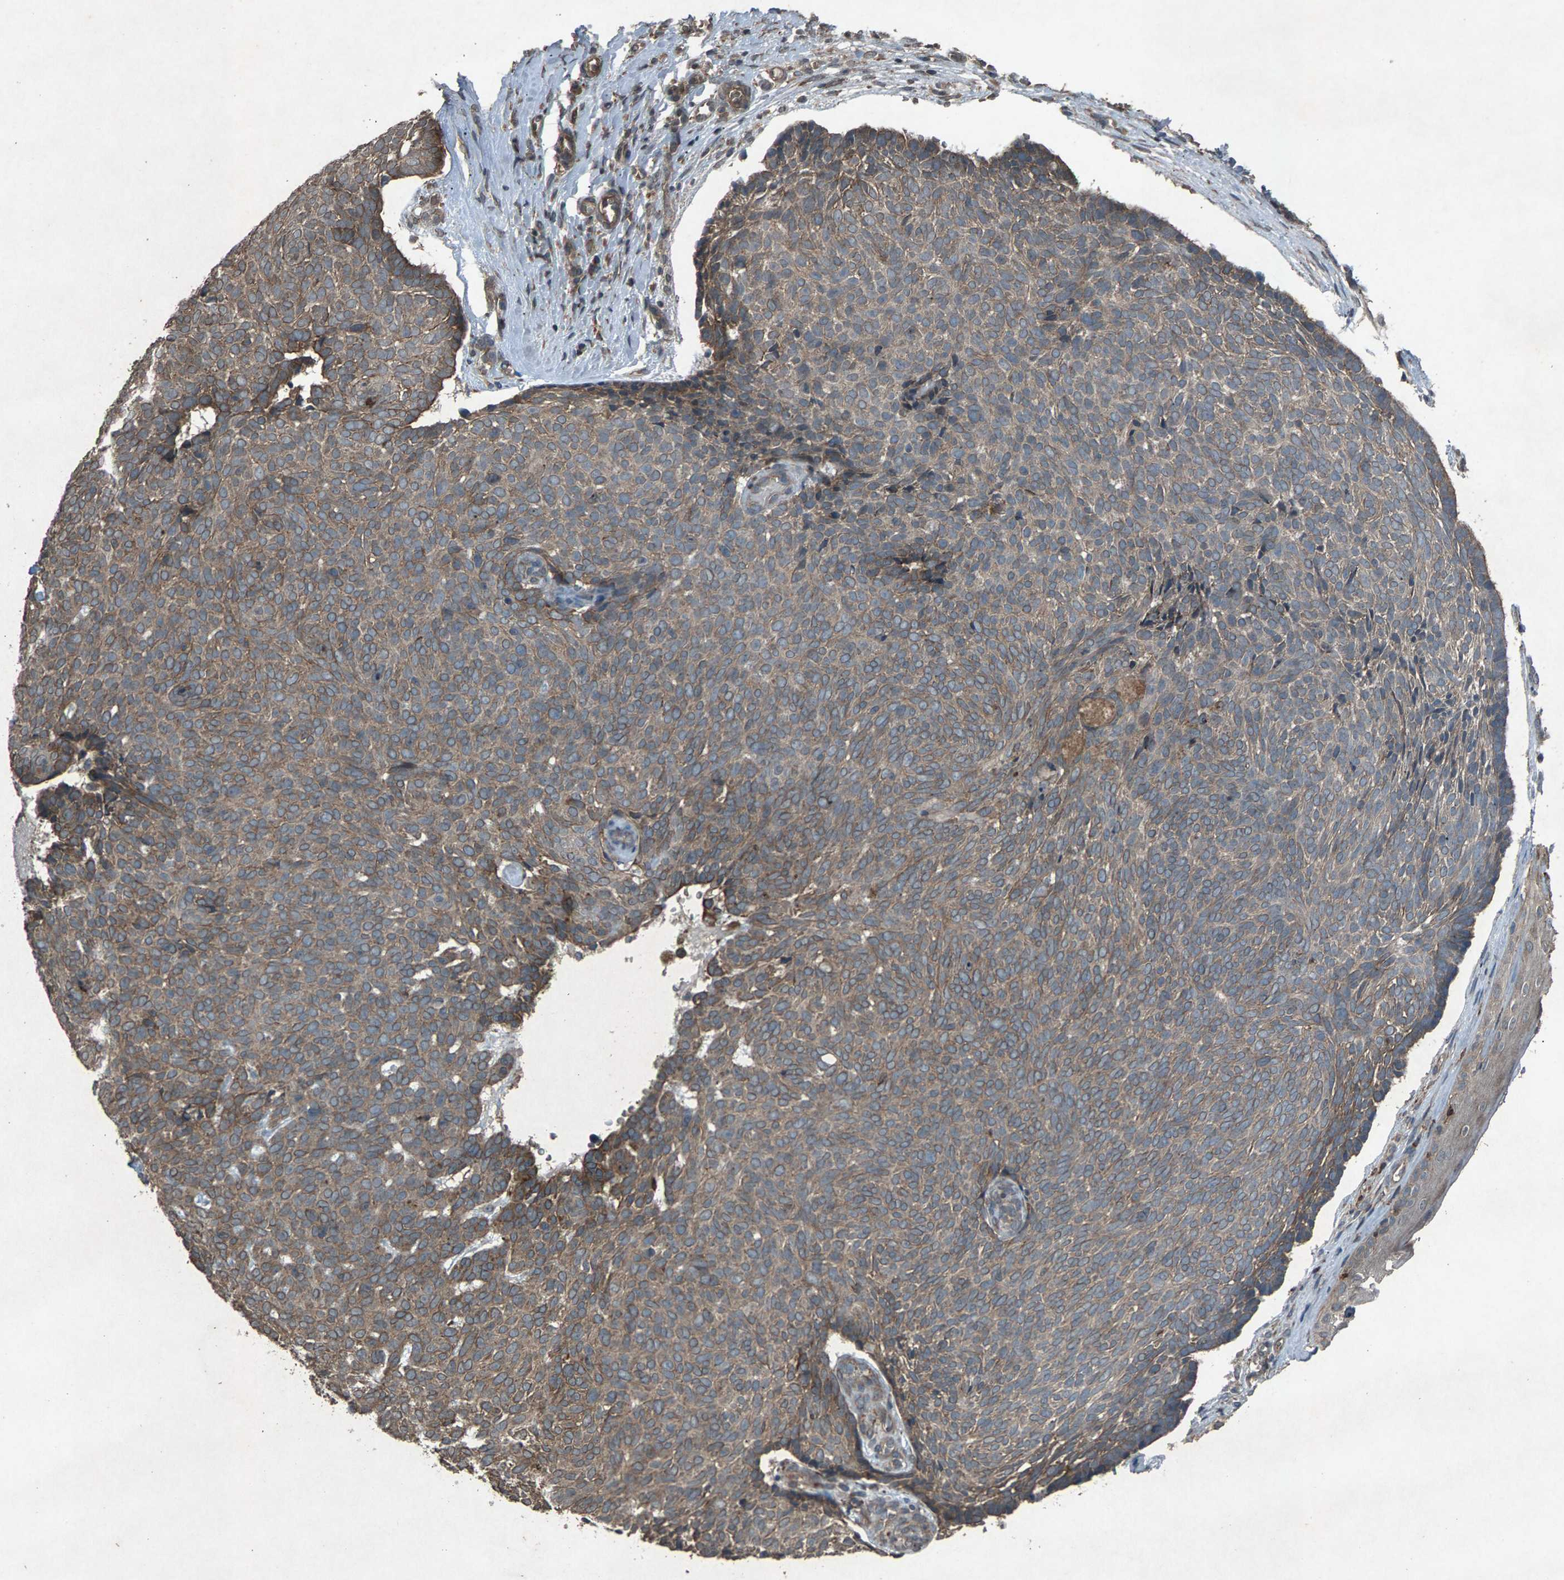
{"staining": {"intensity": "moderate", "quantity": ">75%", "location": "cytoplasmic/membranous"}, "tissue": "skin cancer", "cell_type": "Tumor cells", "image_type": "cancer", "snomed": [{"axis": "morphology", "description": "Basal cell carcinoma"}, {"axis": "topography", "description": "Skin"}], "caption": "Immunohistochemistry (IHC) histopathology image of skin cancer stained for a protein (brown), which shows medium levels of moderate cytoplasmic/membranous expression in about >75% of tumor cells.", "gene": "CALR", "patient": {"sex": "male", "age": 61}}